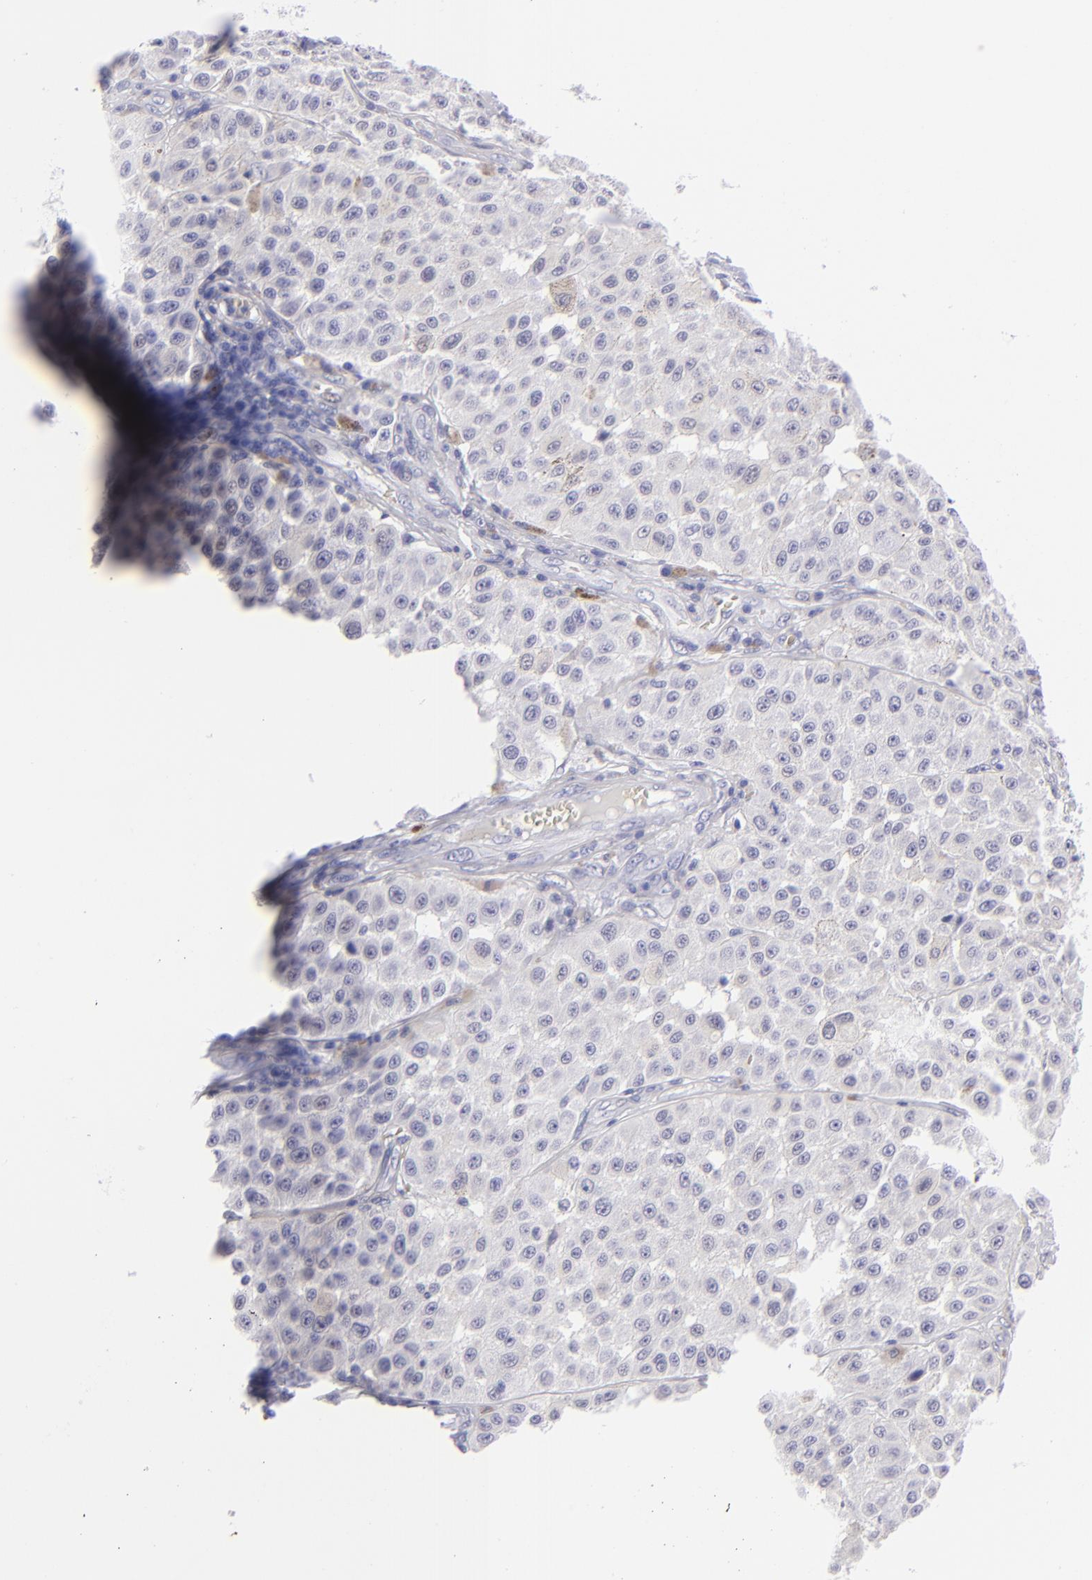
{"staining": {"intensity": "negative", "quantity": "none", "location": "none"}, "tissue": "melanoma", "cell_type": "Tumor cells", "image_type": "cancer", "snomed": [{"axis": "morphology", "description": "Malignant melanoma, NOS"}, {"axis": "topography", "description": "Skin"}], "caption": "Human melanoma stained for a protein using immunohistochemistry reveals no positivity in tumor cells.", "gene": "SLC1A2", "patient": {"sex": "female", "age": 64}}